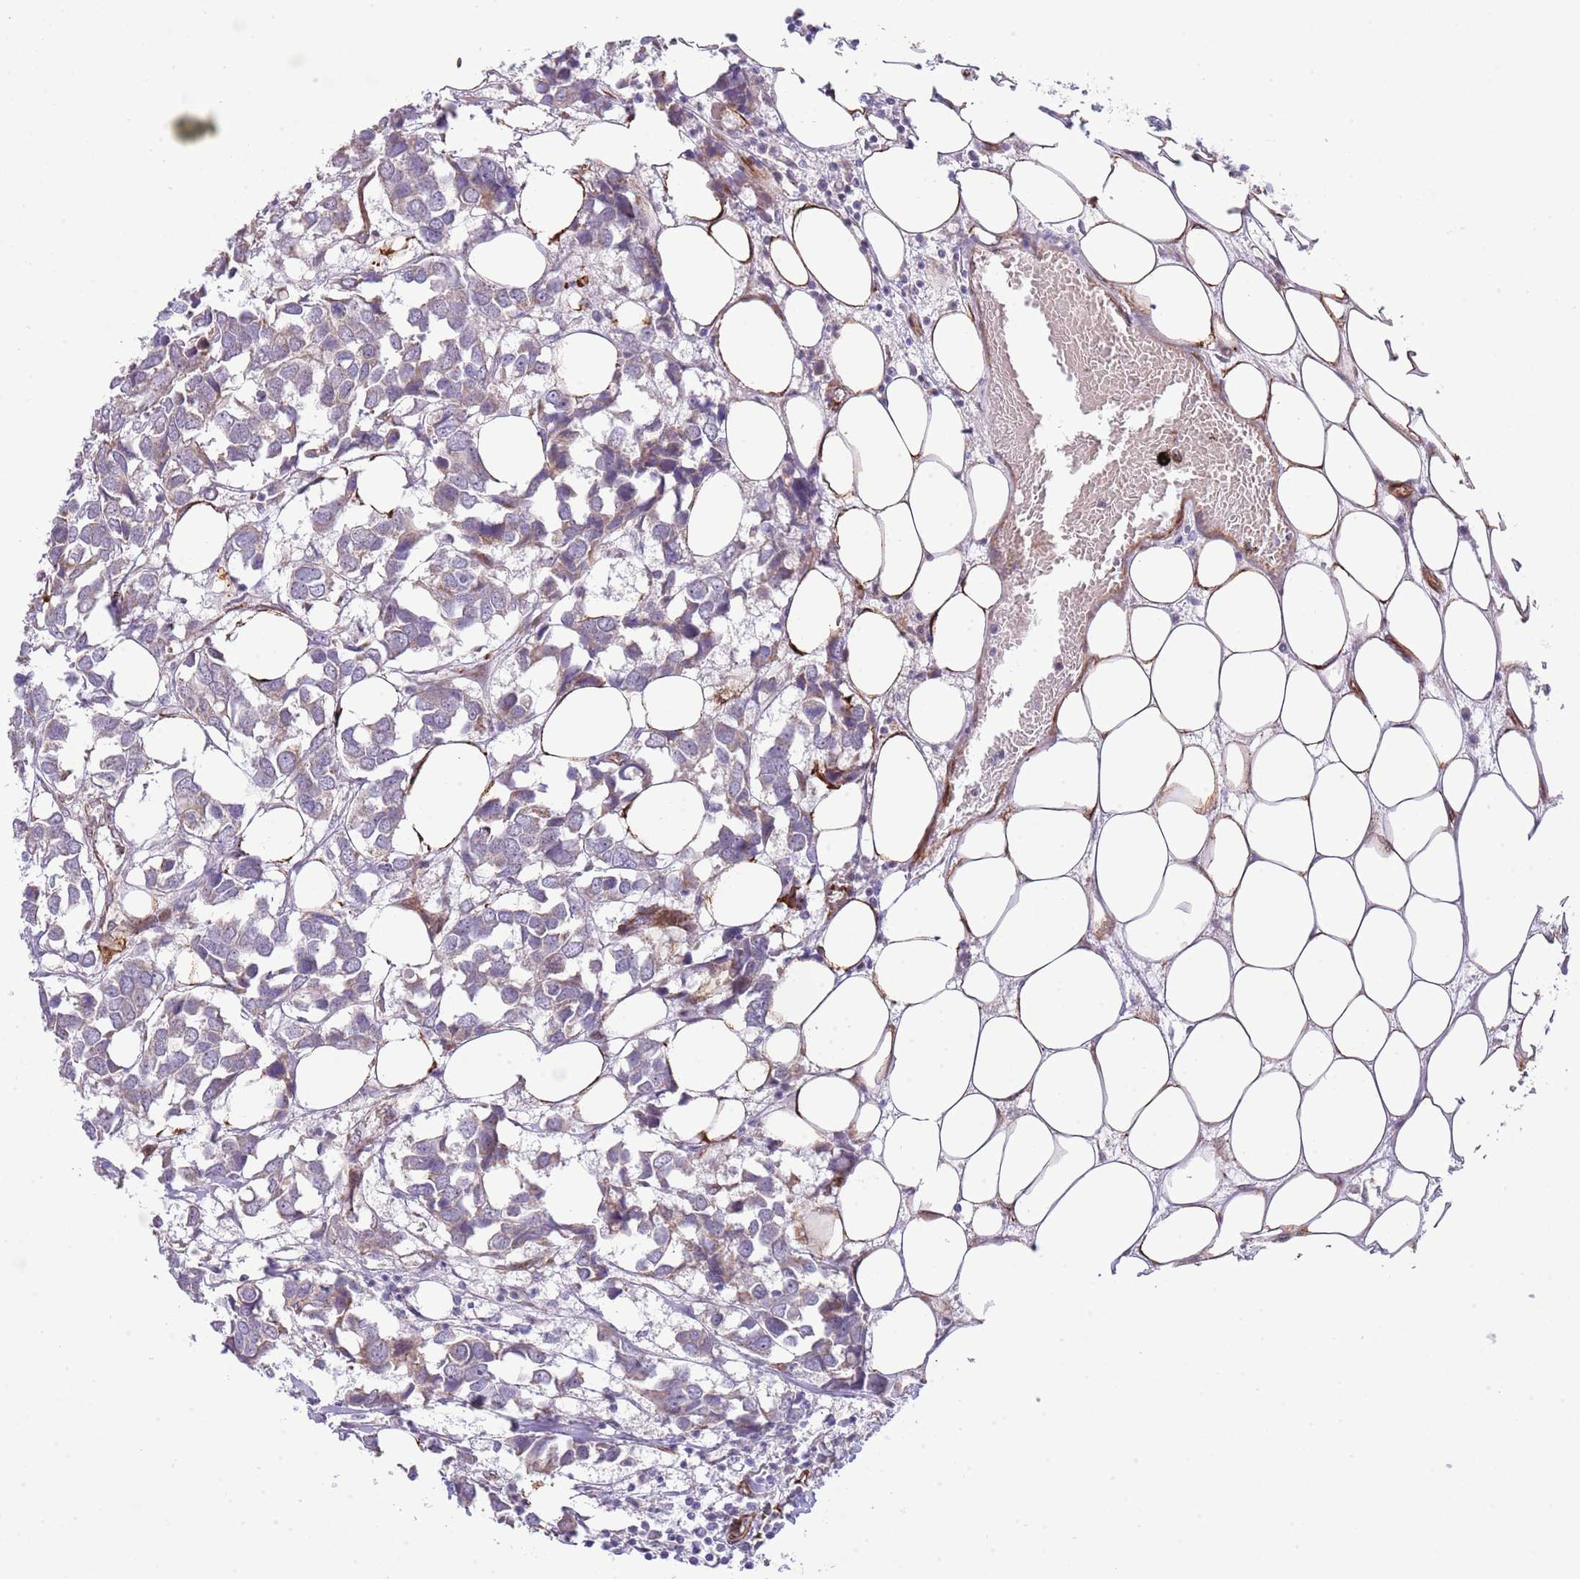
{"staining": {"intensity": "weak", "quantity": "25%-75%", "location": "cytoplasmic/membranous"}, "tissue": "breast cancer", "cell_type": "Tumor cells", "image_type": "cancer", "snomed": [{"axis": "morphology", "description": "Duct carcinoma"}, {"axis": "topography", "description": "Breast"}], "caption": "A low amount of weak cytoplasmic/membranous expression is identified in approximately 25%-75% of tumor cells in invasive ductal carcinoma (breast) tissue.", "gene": "NEK3", "patient": {"sex": "female", "age": 83}}